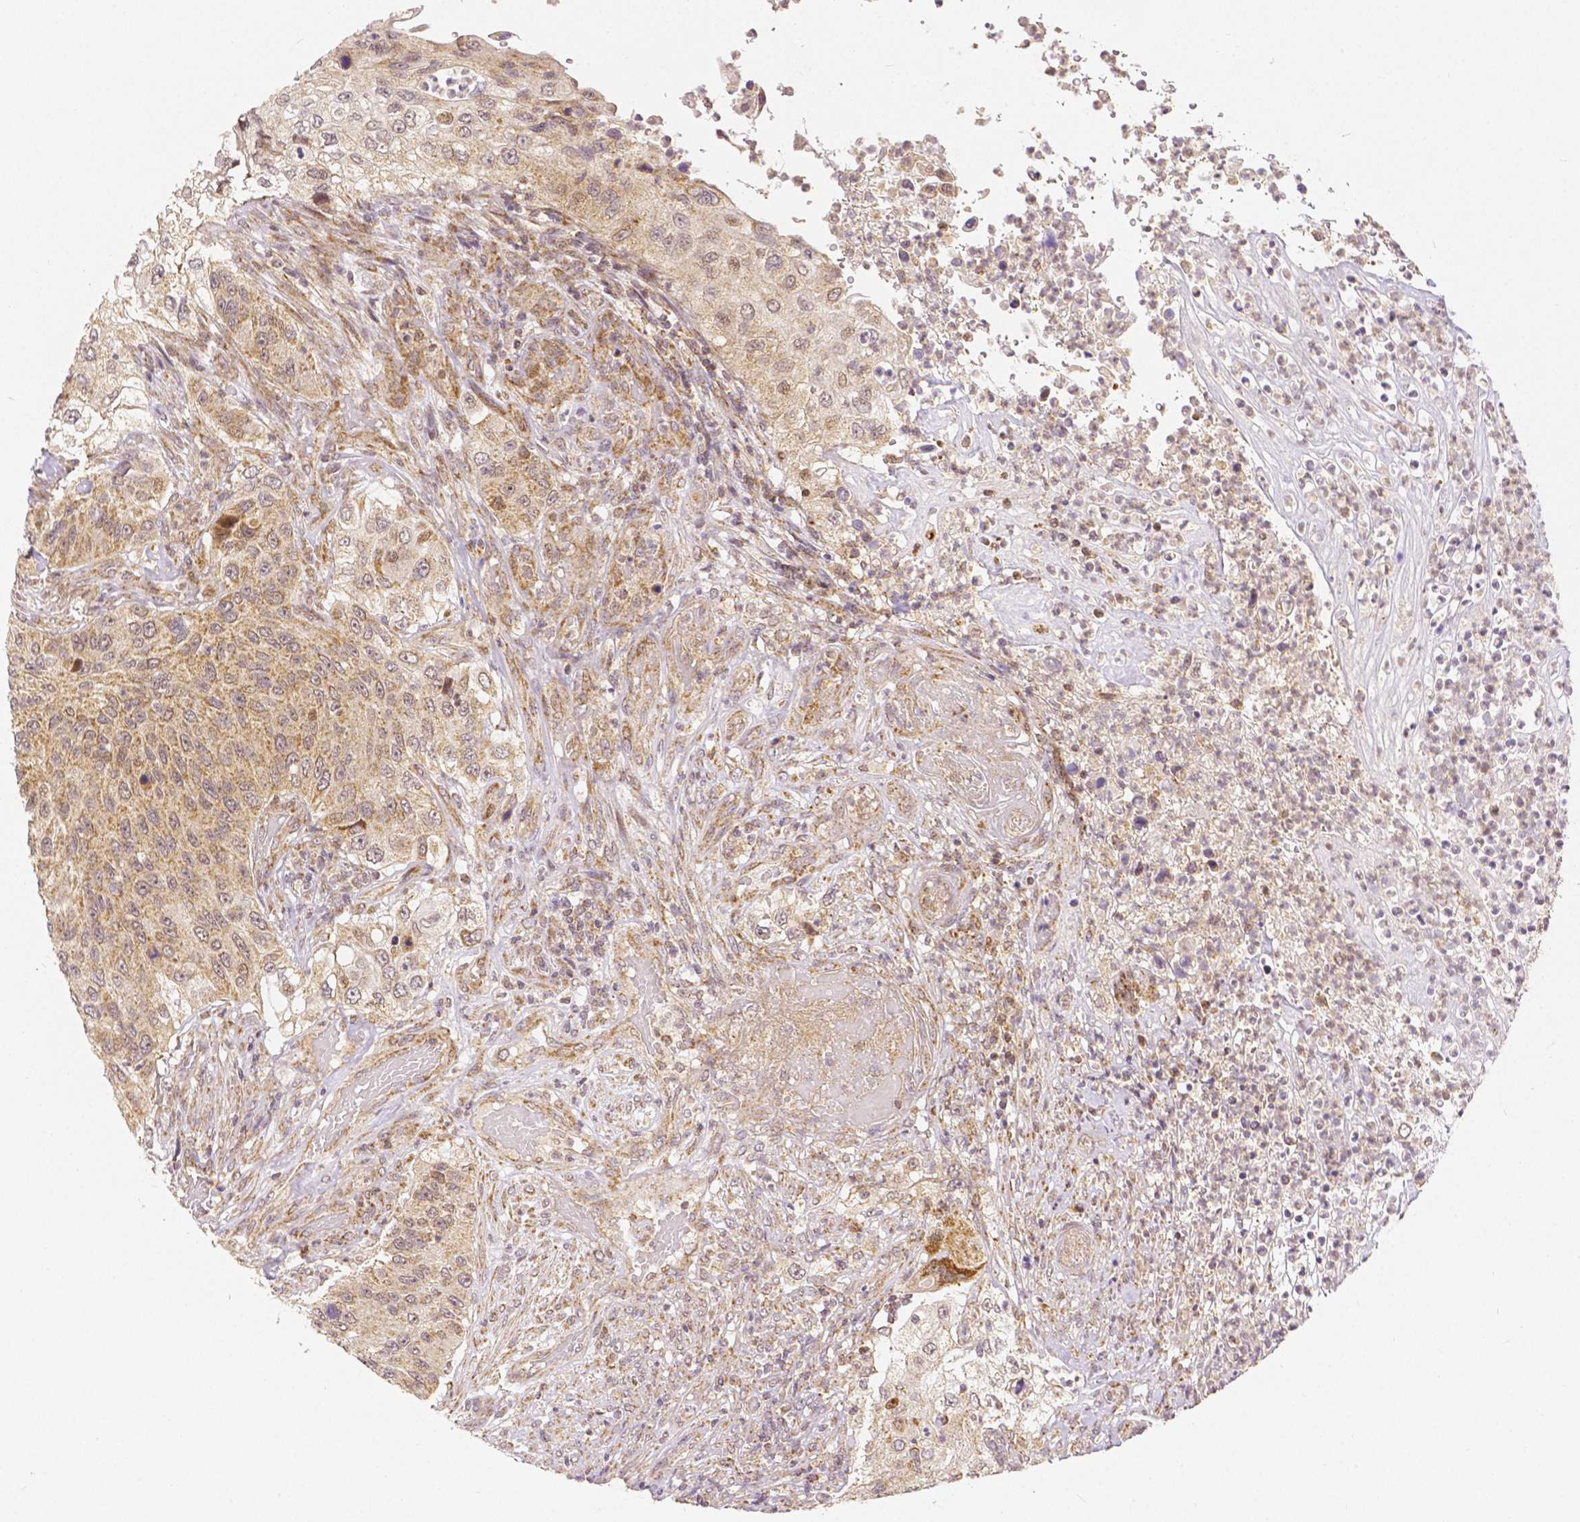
{"staining": {"intensity": "weak", "quantity": ">75%", "location": "cytoplasmic/membranous,nuclear"}, "tissue": "urothelial cancer", "cell_type": "Tumor cells", "image_type": "cancer", "snomed": [{"axis": "morphology", "description": "Urothelial carcinoma, High grade"}, {"axis": "topography", "description": "Urinary bladder"}], "caption": "Protein staining of urothelial carcinoma (high-grade) tissue exhibits weak cytoplasmic/membranous and nuclear staining in approximately >75% of tumor cells.", "gene": "RHOT1", "patient": {"sex": "female", "age": 60}}